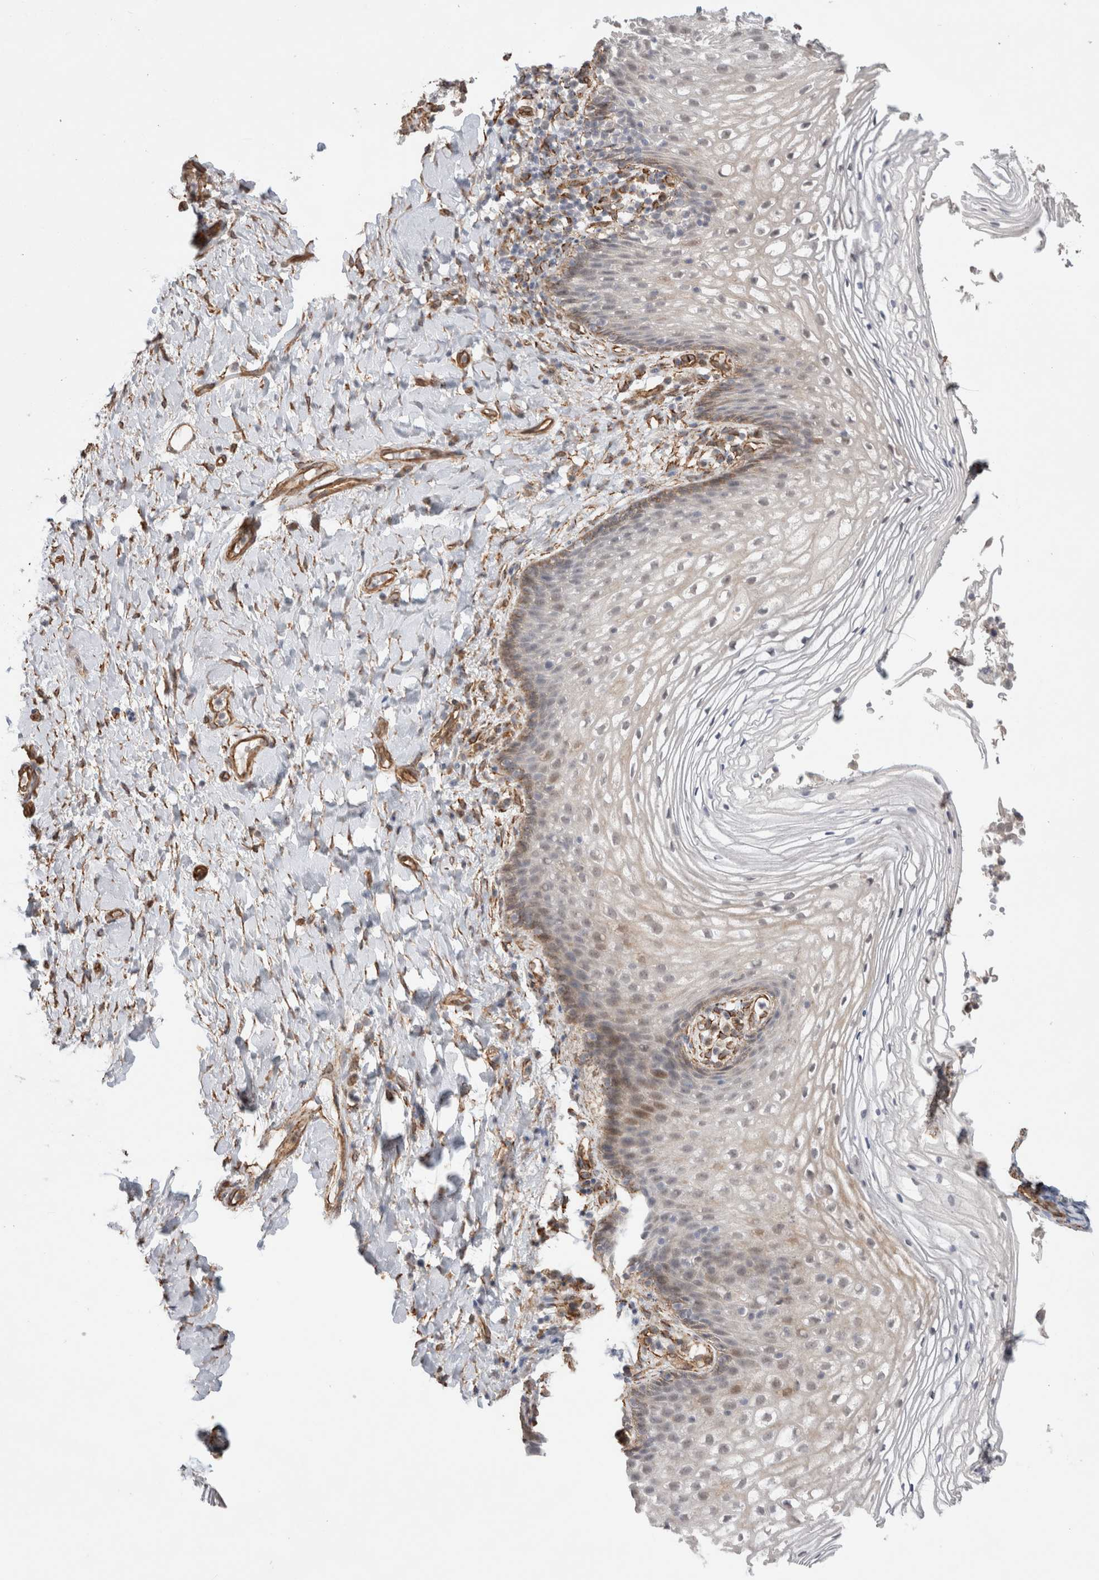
{"staining": {"intensity": "moderate", "quantity": "<25%", "location": "cytoplasmic/membranous"}, "tissue": "vagina", "cell_type": "Squamous epithelial cells", "image_type": "normal", "snomed": [{"axis": "morphology", "description": "Normal tissue, NOS"}, {"axis": "topography", "description": "Vagina"}], "caption": "The immunohistochemical stain highlights moderate cytoplasmic/membranous positivity in squamous epithelial cells of unremarkable vagina. The staining was performed using DAB, with brown indicating positive protein expression. Nuclei are stained blue with hematoxylin.", "gene": "CAAP1", "patient": {"sex": "female", "age": 60}}